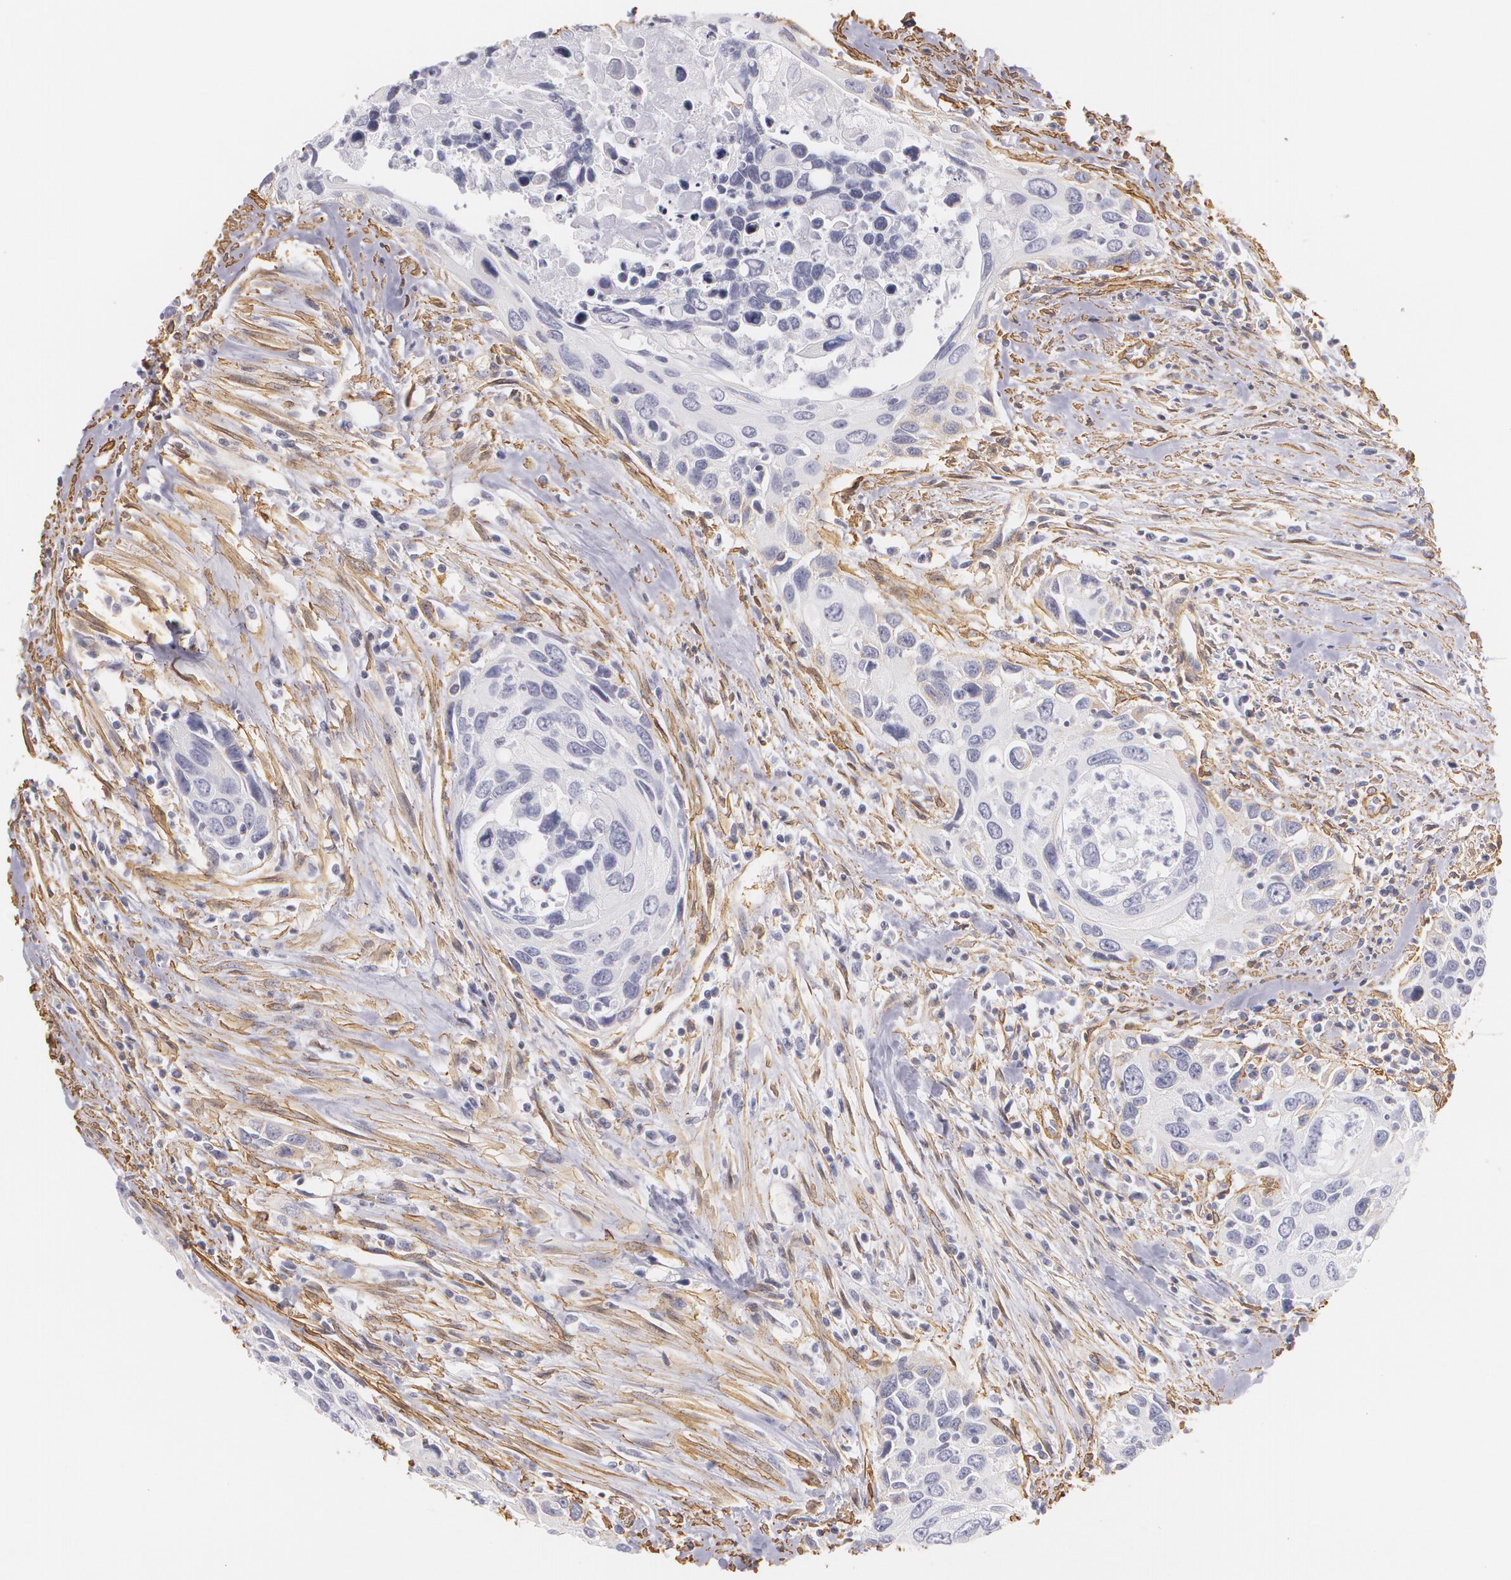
{"staining": {"intensity": "negative", "quantity": "none", "location": "none"}, "tissue": "urothelial cancer", "cell_type": "Tumor cells", "image_type": "cancer", "snomed": [{"axis": "morphology", "description": "Urothelial carcinoma, High grade"}, {"axis": "topography", "description": "Urinary bladder"}], "caption": "Image shows no significant protein expression in tumor cells of high-grade urothelial carcinoma.", "gene": "VAMP1", "patient": {"sex": "male", "age": 71}}